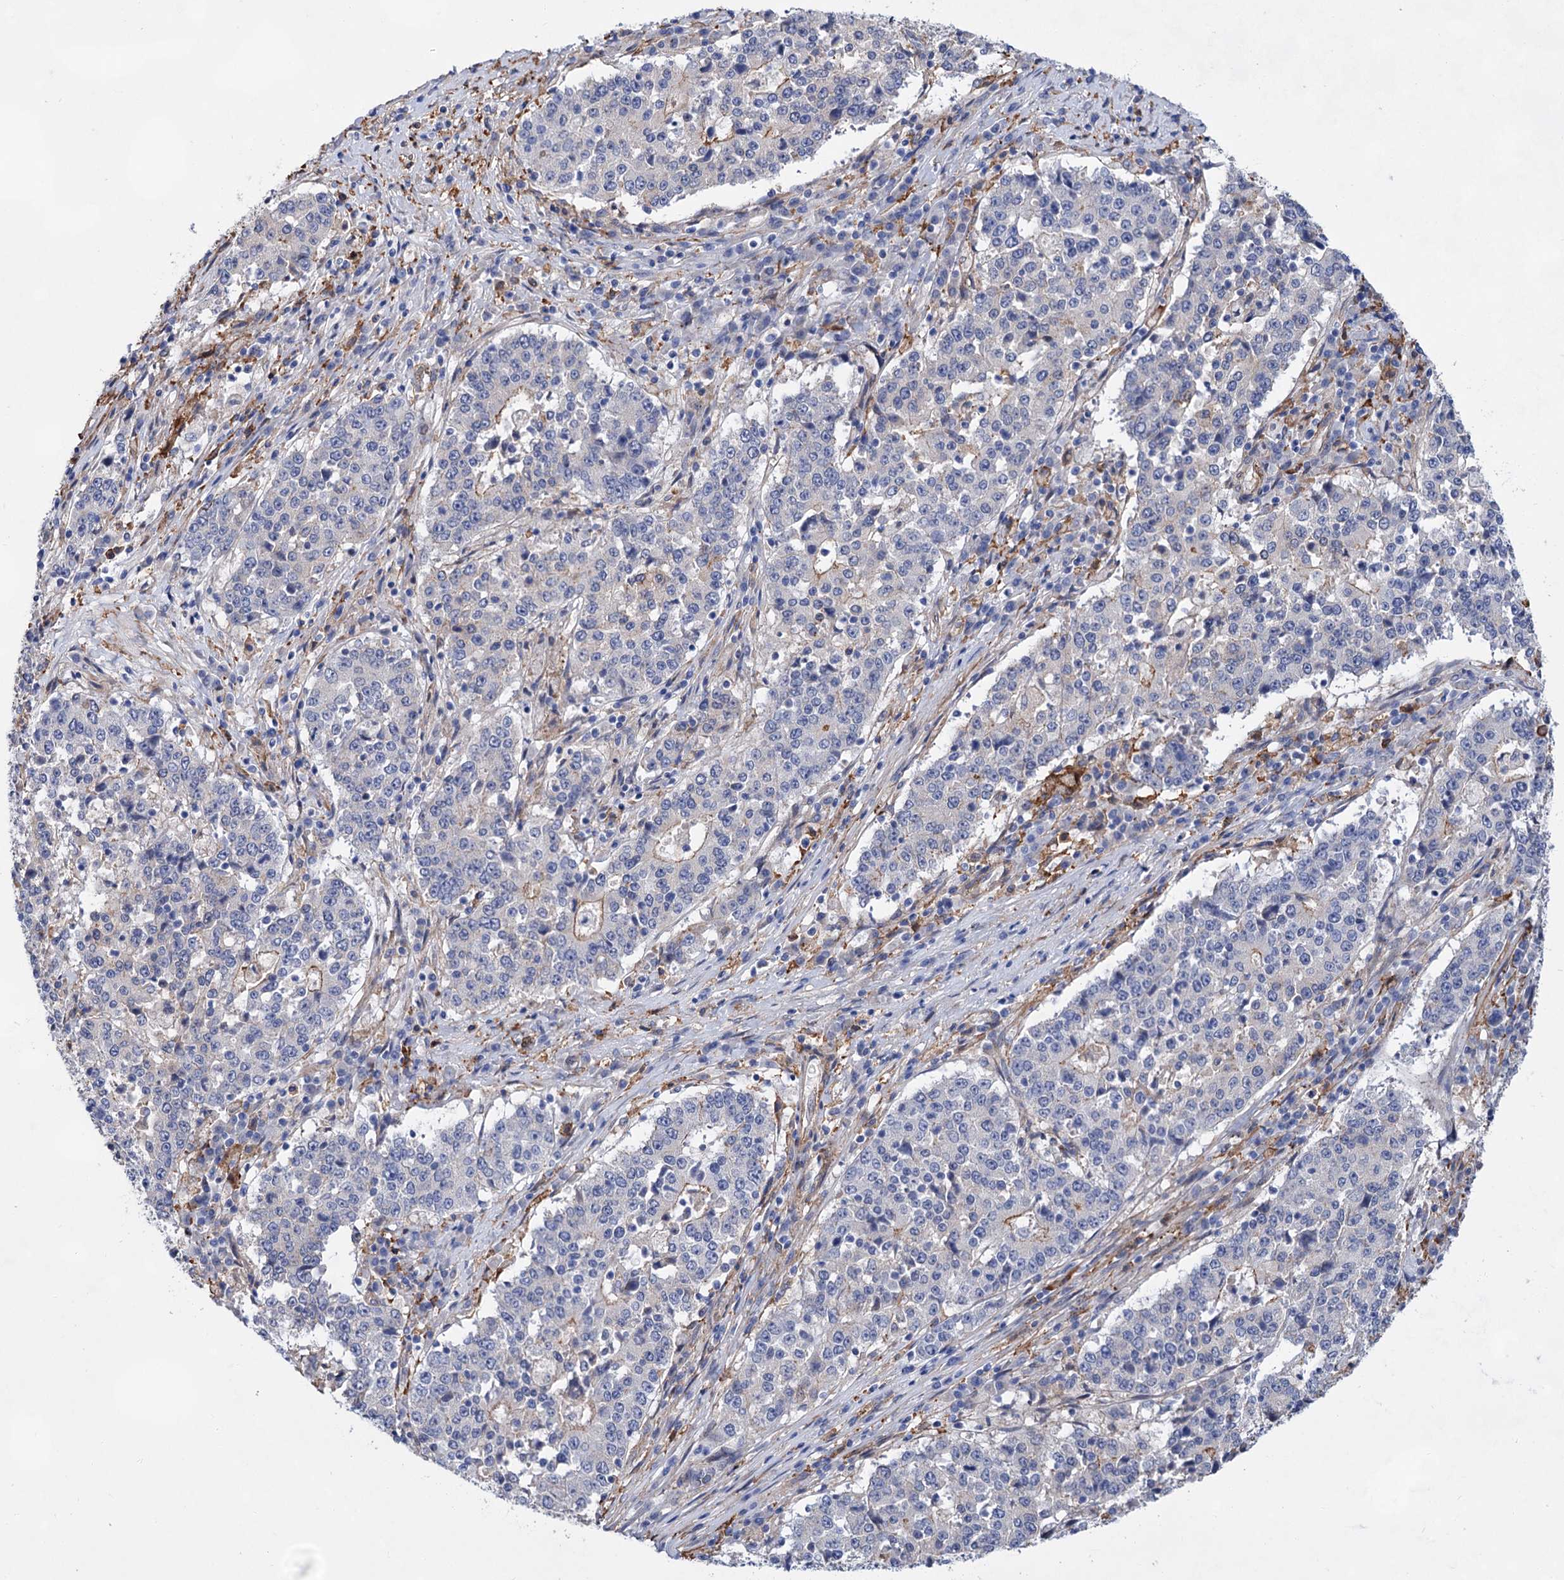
{"staining": {"intensity": "weak", "quantity": "<25%", "location": "cytoplasmic/membranous"}, "tissue": "stomach cancer", "cell_type": "Tumor cells", "image_type": "cancer", "snomed": [{"axis": "morphology", "description": "Adenocarcinoma, NOS"}, {"axis": "topography", "description": "Stomach"}], "caption": "A photomicrograph of human adenocarcinoma (stomach) is negative for staining in tumor cells. (DAB immunohistochemistry (IHC), high magnification).", "gene": "TMTC3", "patient": {"sex": "male", "age": 59}}